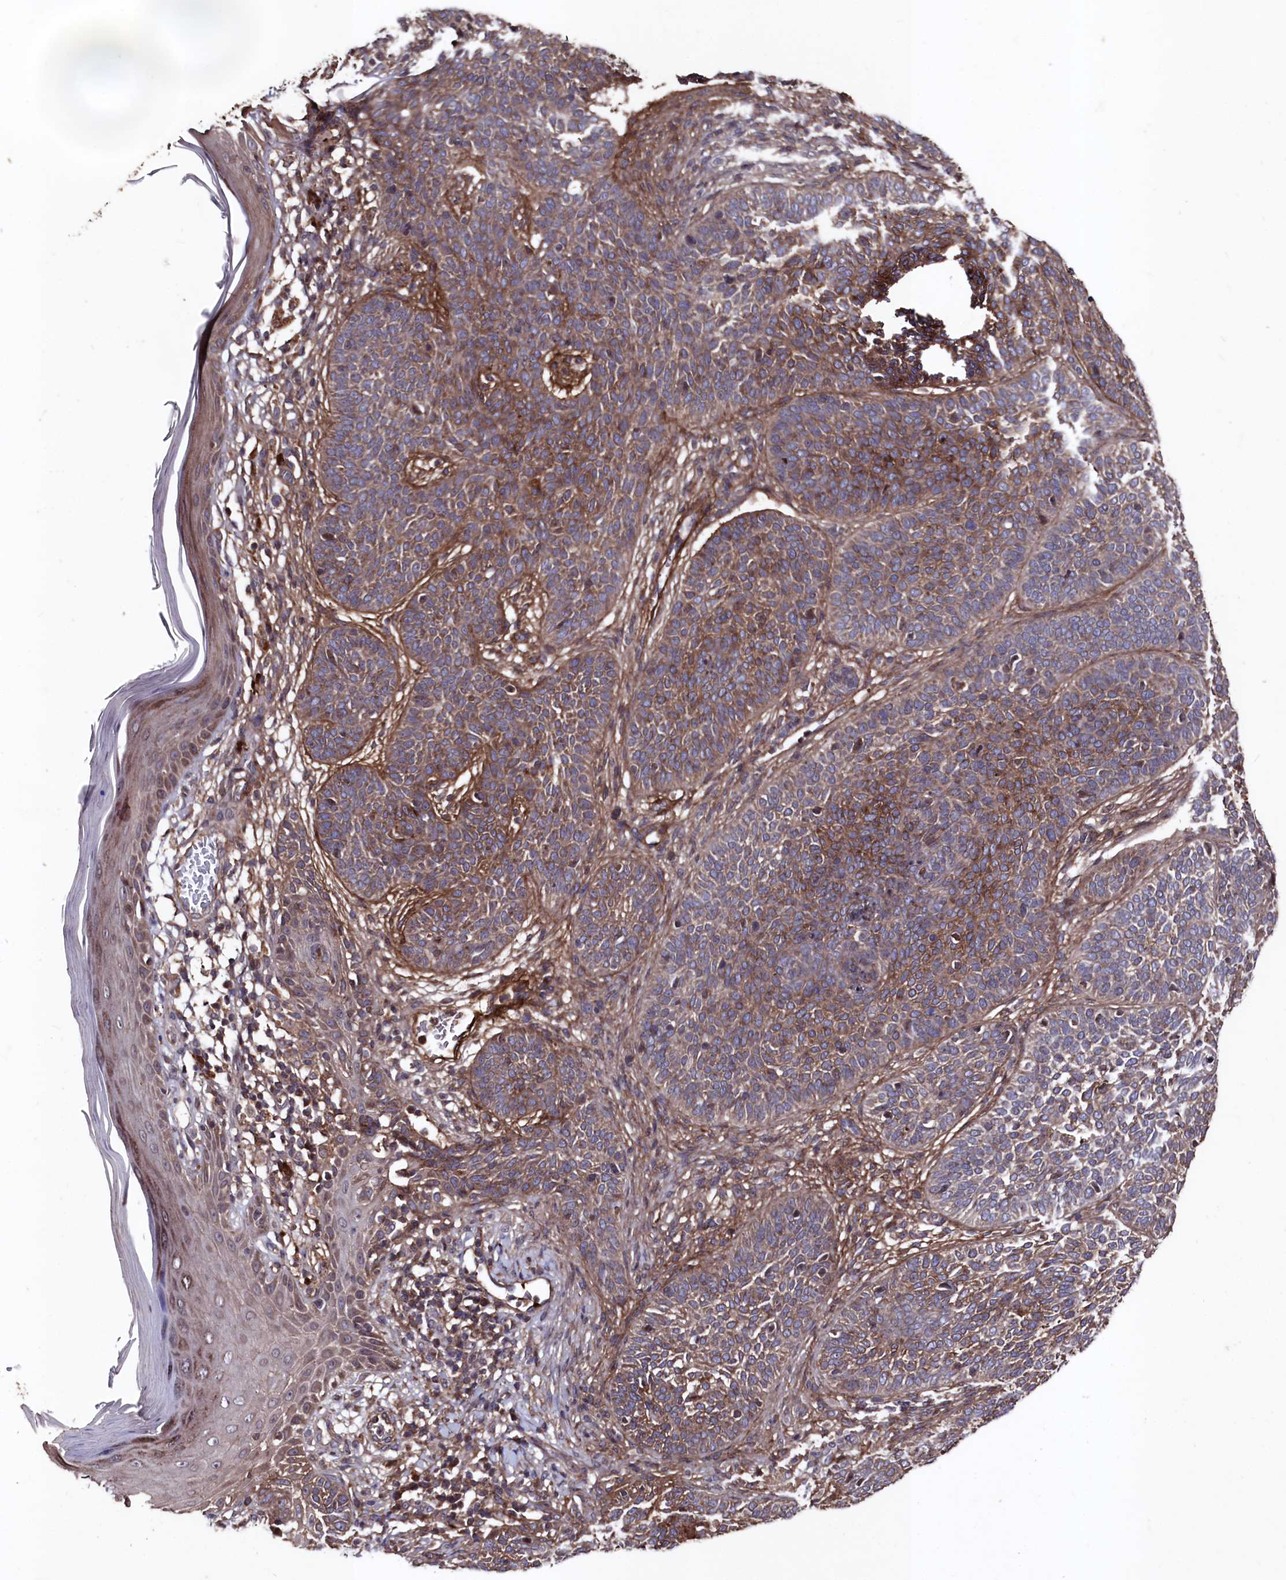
{"staining": {"intensity": "moderate", "quantity": ">75%", "location": "cytoplasmic/membranous"}, "tissue": "skin cancer", "cell_type": "Tumor cells", "image_type": "cancer", "snomed": [{"axis": "morphology", "description": "Basal cell carcinoma"}, {"axis": "topography", "description": "Skin"}], "caption": "The histopathology image demonstrates a brown stain indicating the presence of a protein in the cytoplasmic/membranous of tumor cells in skin cancer.", "gene": "MYO1H", "patient": {"sex": "male", "age": 85}}